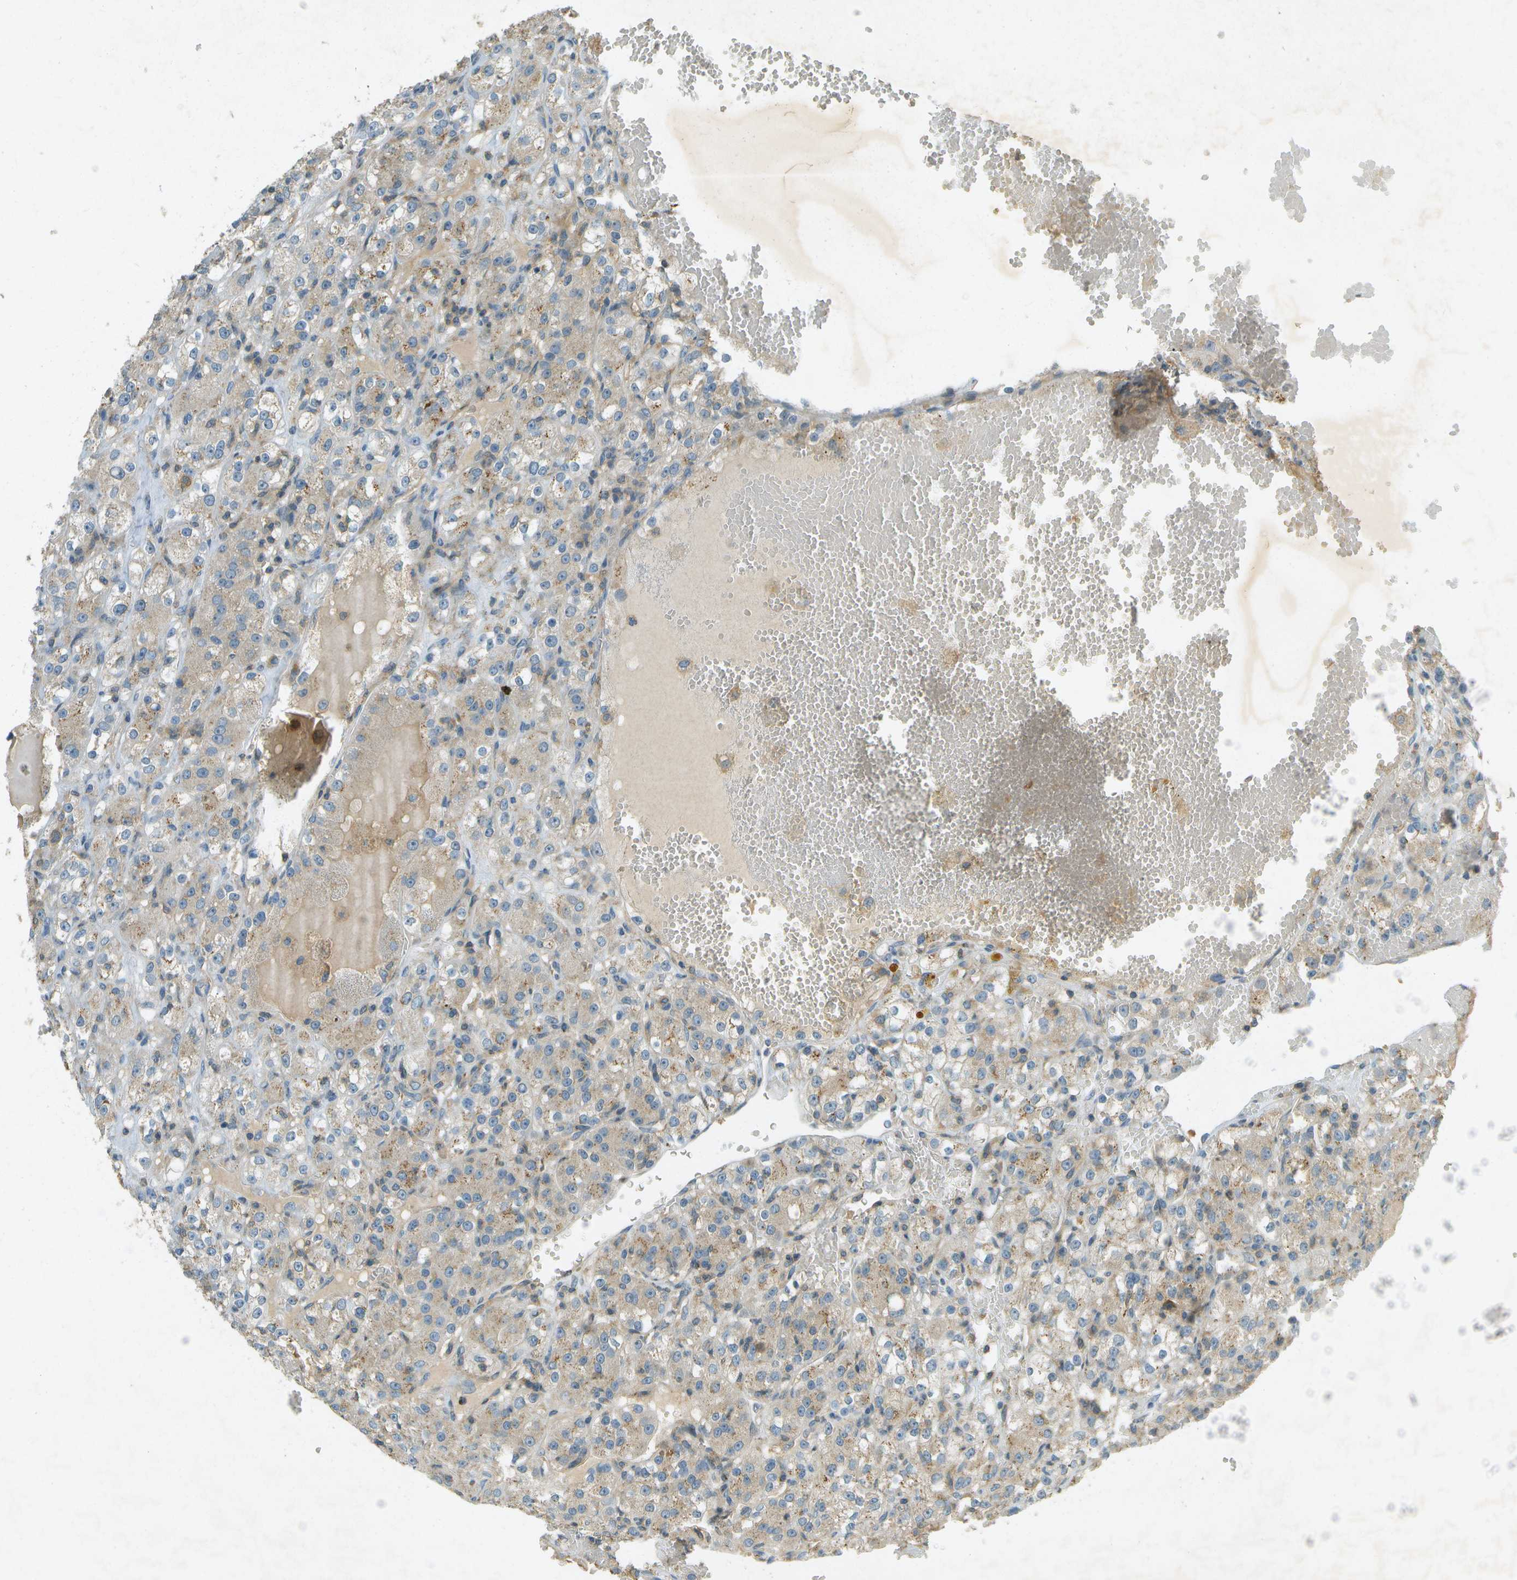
{"staining": {"intensity": "weak", "quantity": ">75%", "location": "cytoplasmic/membranous"}, "tissue": "renal cancer", "cell_type": "Tumor cells", "image_type": "cancer", "snomed": [{"axis": "morphology", "description": "Normal tissue, NOS"}, {"axis": "morphology", "description": "Adenocarcinoma, NOS"}, {"axis": "topography", "description": "Kidney"}], "caption": "The histopathology image demonstrates immunohistochemical staining of adenocarcinoma (renal). There is weak cytoplasmic/membranous expression is present in approximately >75% of tumor cells. The staining was performed using DAB (3,3'-diaminobenzidine) to visualize the protein expression in brown, while the nuclei were stained in blue with hematoxylin (Magnification: 20x).", "gene": "NUDT4", "patient": {"sex": "male", "age": 61}}